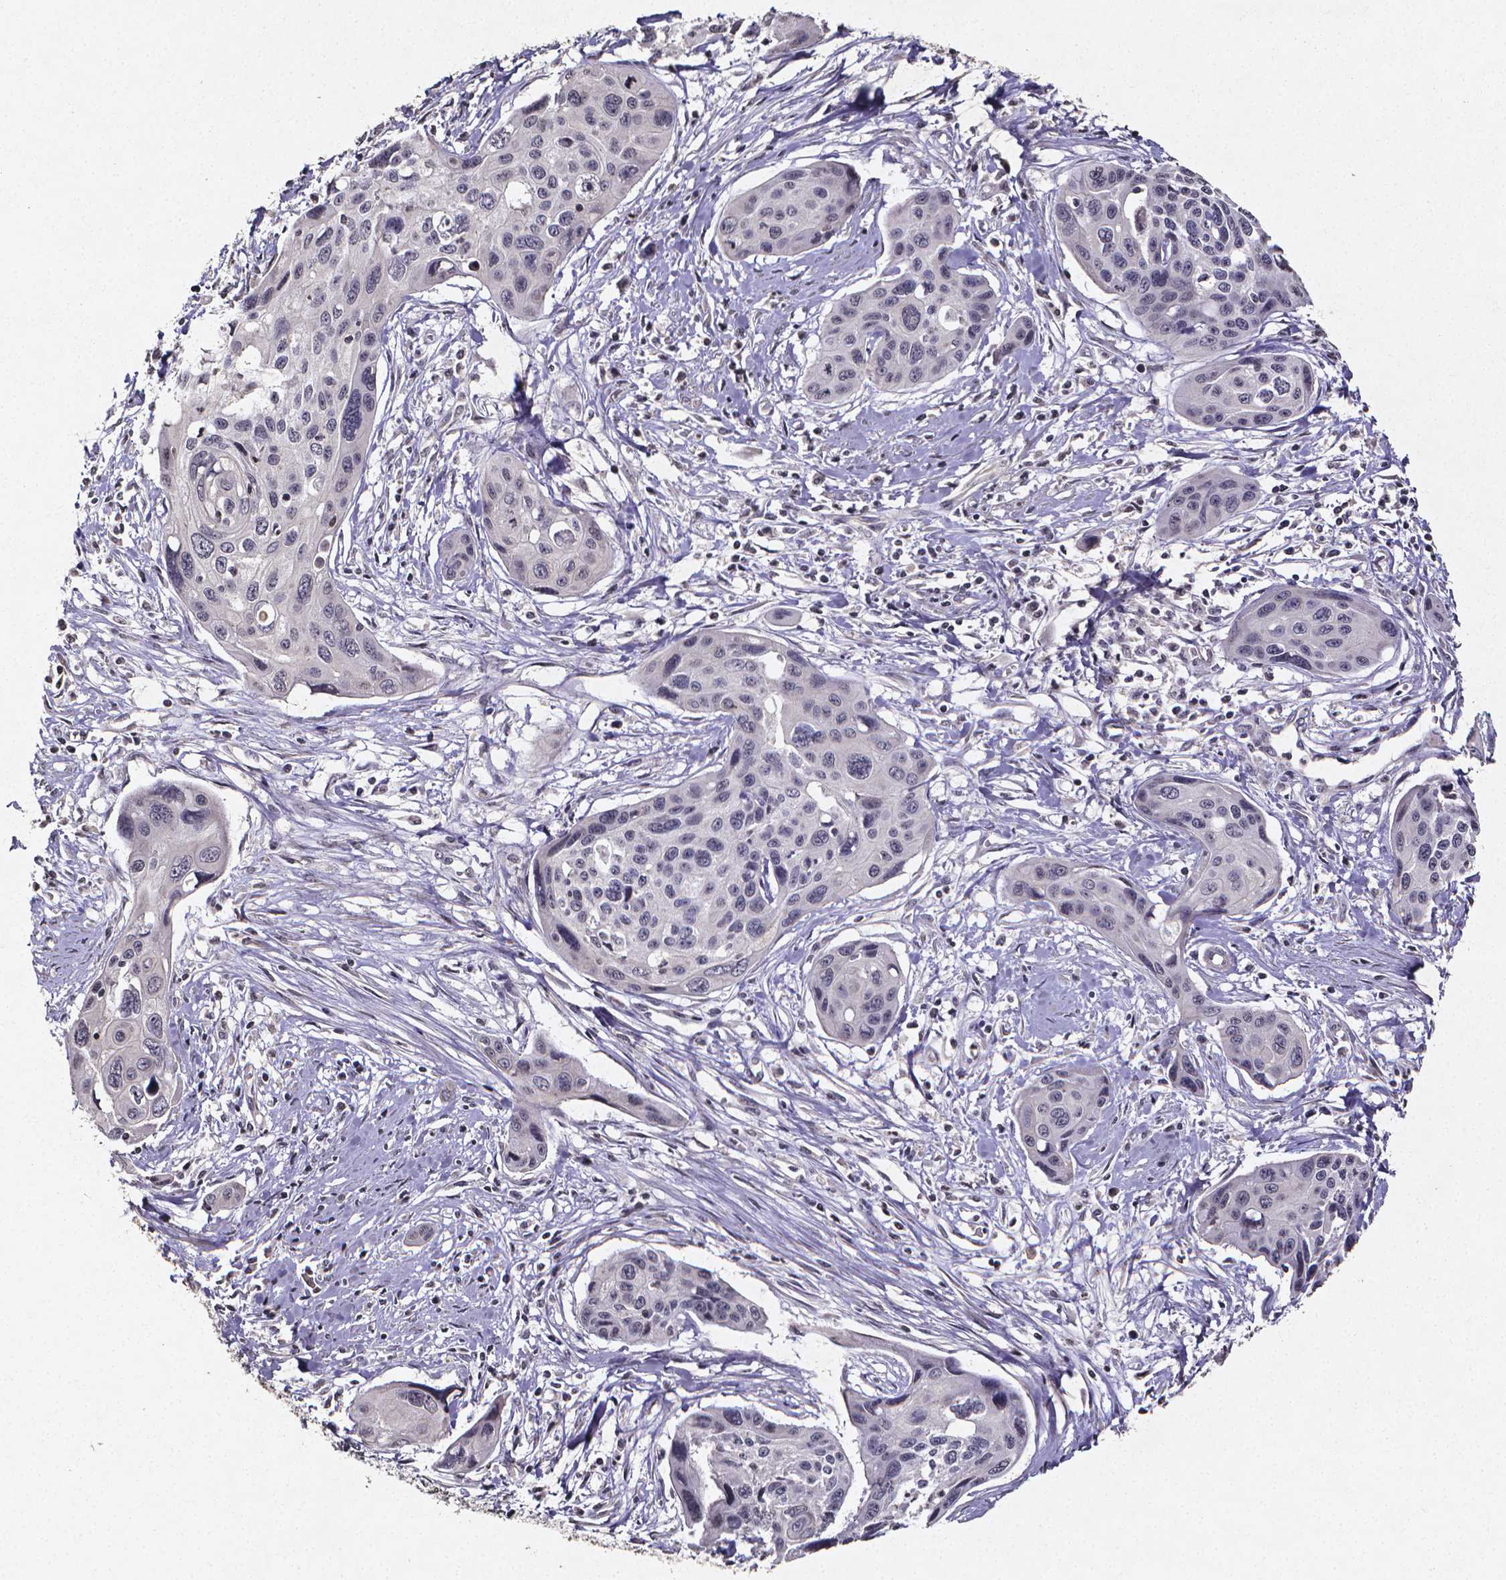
{"staining": {"intensity": "negative", "quantity": "none", "location": "none"}, "tissue": "cervical cancer", "cell_type": "Tumor cells", "image_type": "cancer", "snomed": [{"axis": "morphology", "description": "Squamous cell carcinoma, NOS"}, {"axis": "topography", "description": "Cervix"}], "caption": "Protein analysis of cervical cancer (squamous cell carcinoma) exhibits no significant positivity in tumor cells.", "gene": "TP73", "patient": {"sex": "female", "age": 31}}